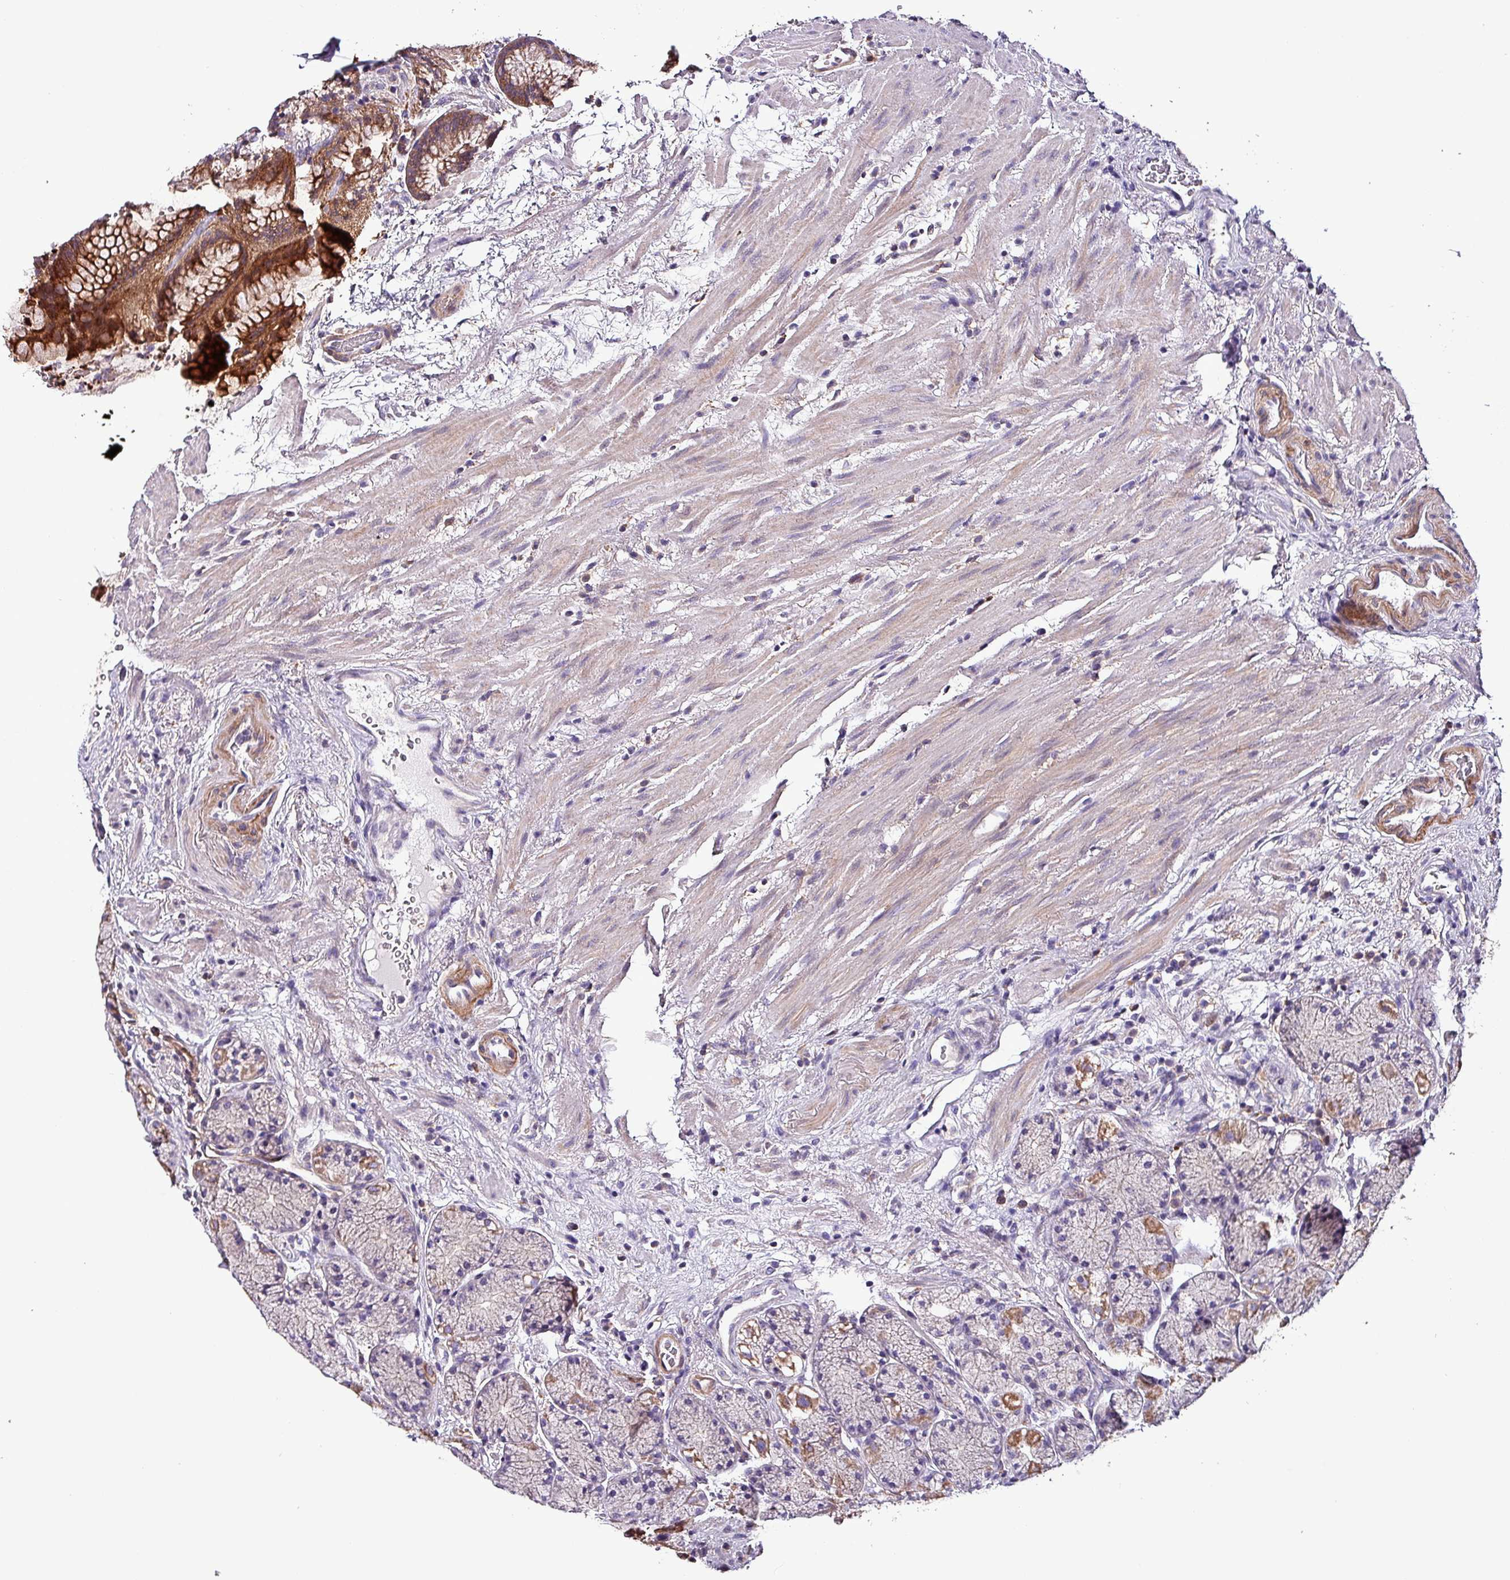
{"staining": {"intensity": "strong", "quantity": "25%-75%", "location": "cytoplasmic/membranous"}, "tissue": "stomach", "cell_type": "Glandular cells", "image_type": "normal", "snomed": [{"axis": "morphology", "description": "Normal tissue, NOS"}, {"axis": "topography", "description": "Stomach"}], "caption": "Stomach was stained to show a protein in brown. There is high levels of strong cytoplasmic/membranous positivity in about 25%-75% of glandular cells. (DAB (3,3'-diaminobenzidine) = brown stain, brightfield microscopy at high magnification).", "gene": "SCIN", "patient": {"sex": "male", "age": 63}}